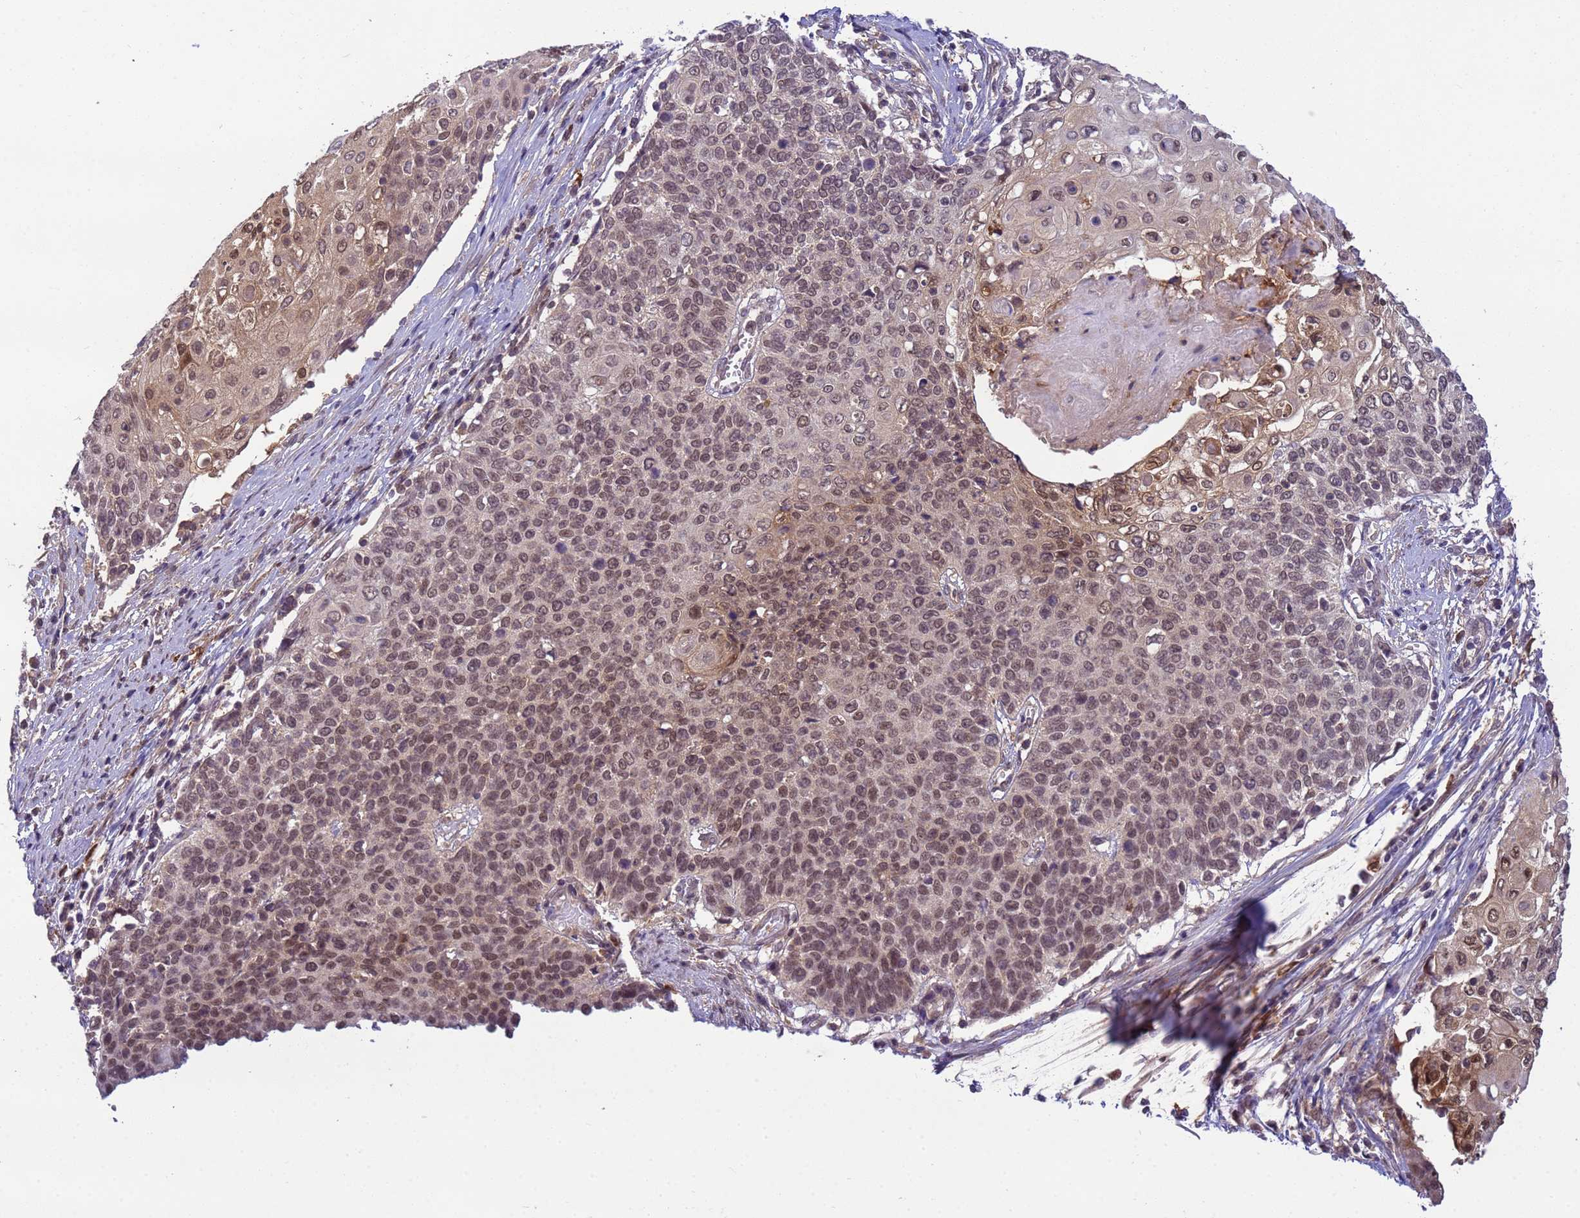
{"staining": {"intensity": "moderate", "quantity": "25%-75%", "location": "nuclear"}, "tissue": "cervical cancer", "cell_type": "Tumor cells", "image_type": "cancer", "snomed": [{"axis": "morphology", "description": "Squamous cell carcinoma, NOS"}, {"axis": "topography", "description": "Cervix"}], "caption": "Immunohistochemistry image of neoplastic tissue: human squamous cell carcinoma (cervical) stained using IHC displays medium levels of moderate protein expression localized specifically in the nuclear of tumor cells, appearing as a nuclear brown color.", "gene": "NPEPPS", "patient": {"sex": "female", "age": 39}}